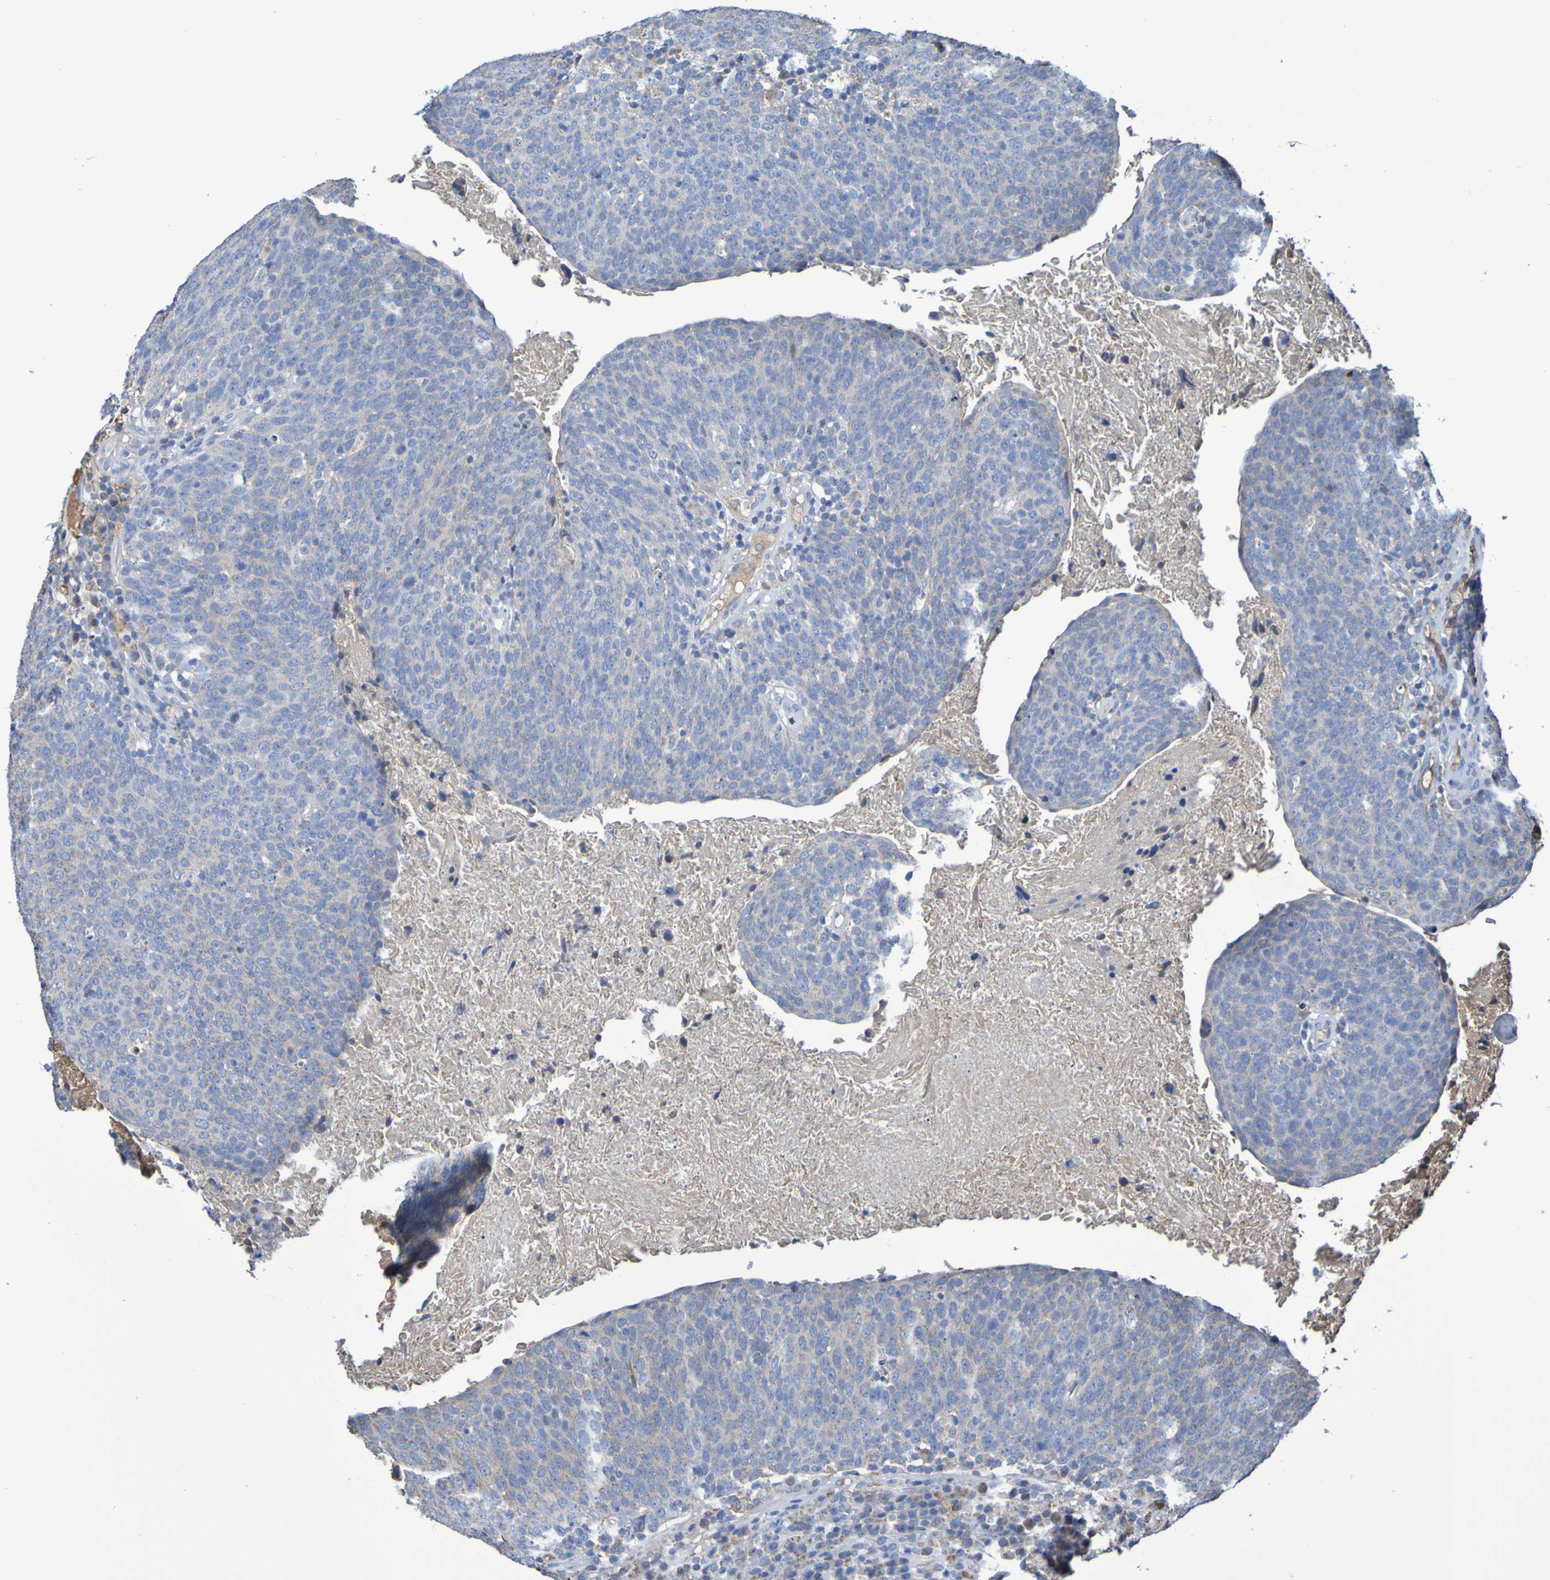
{"staining": {"intensity": "weak", "quantity": "<25%", "location": "cytoplasmic/membranous"}, "tissue": "head and neck cancer", "cell_type": "Tumor cells", "image_type": "cancer", "snomed": [{"axis": "morphology", "description": "Squamous cell carcinoma, NOS"}, {"axis": "morphology", "description": "Squamous cell carcinoma, metastatic, NOS"}, {"axis": "topography", "description": "Lymph node"}, {"axis": "topography", "description": "Head-Neck"}], "caption": "The micrograph shows no staining of tumor cells in head and neck cancer.", "gene": "CNTN2", "patient": {"sex": "male", "age": 62}}